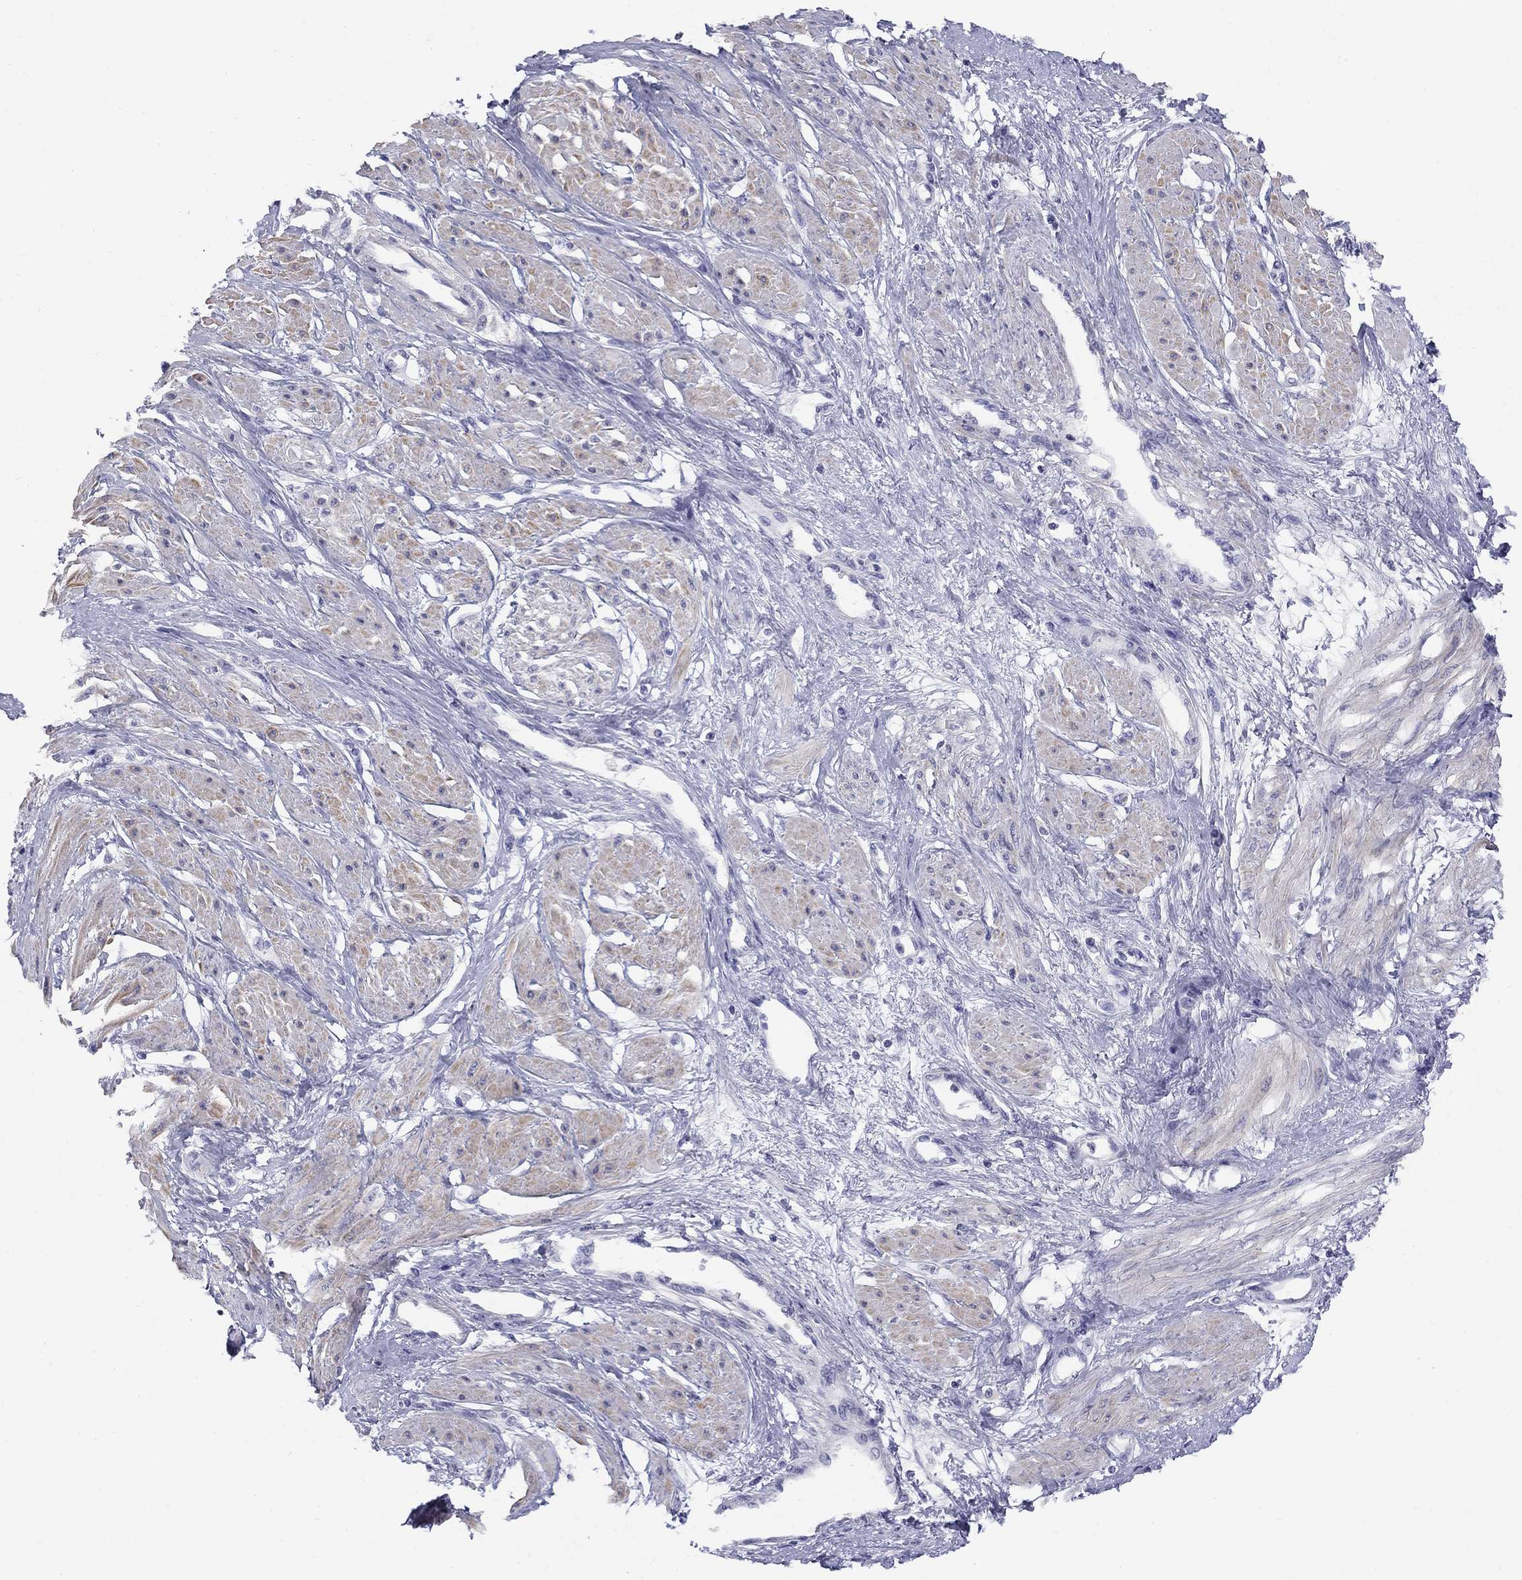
{"staining": {"intensity": "weak", "quantity": "25%-75%", "location": "cytoplasmic/membranous"}, "tissue": "smooth muscle", "cell_type": "Smooth muscle cells", "image_type": "normal", "snomed": [{"axis": "morphology", "description": "Normal tissue, NOS"}, {"axis": "topography", "description": "Smooth muscle"}, {"axis": "topography", "description": "Uterus"}], "caption": "Smooth muscle stained for a protein demonstrates weak cytoplasmic/membranous positivity in smooth muscle cells. (DAB (3,3'-diaminobenzidine) = brown stain, brightfield microscopy at high magnification).", "gene": "CACNA1A", "patient": {"sex": "female", "age": 39}}